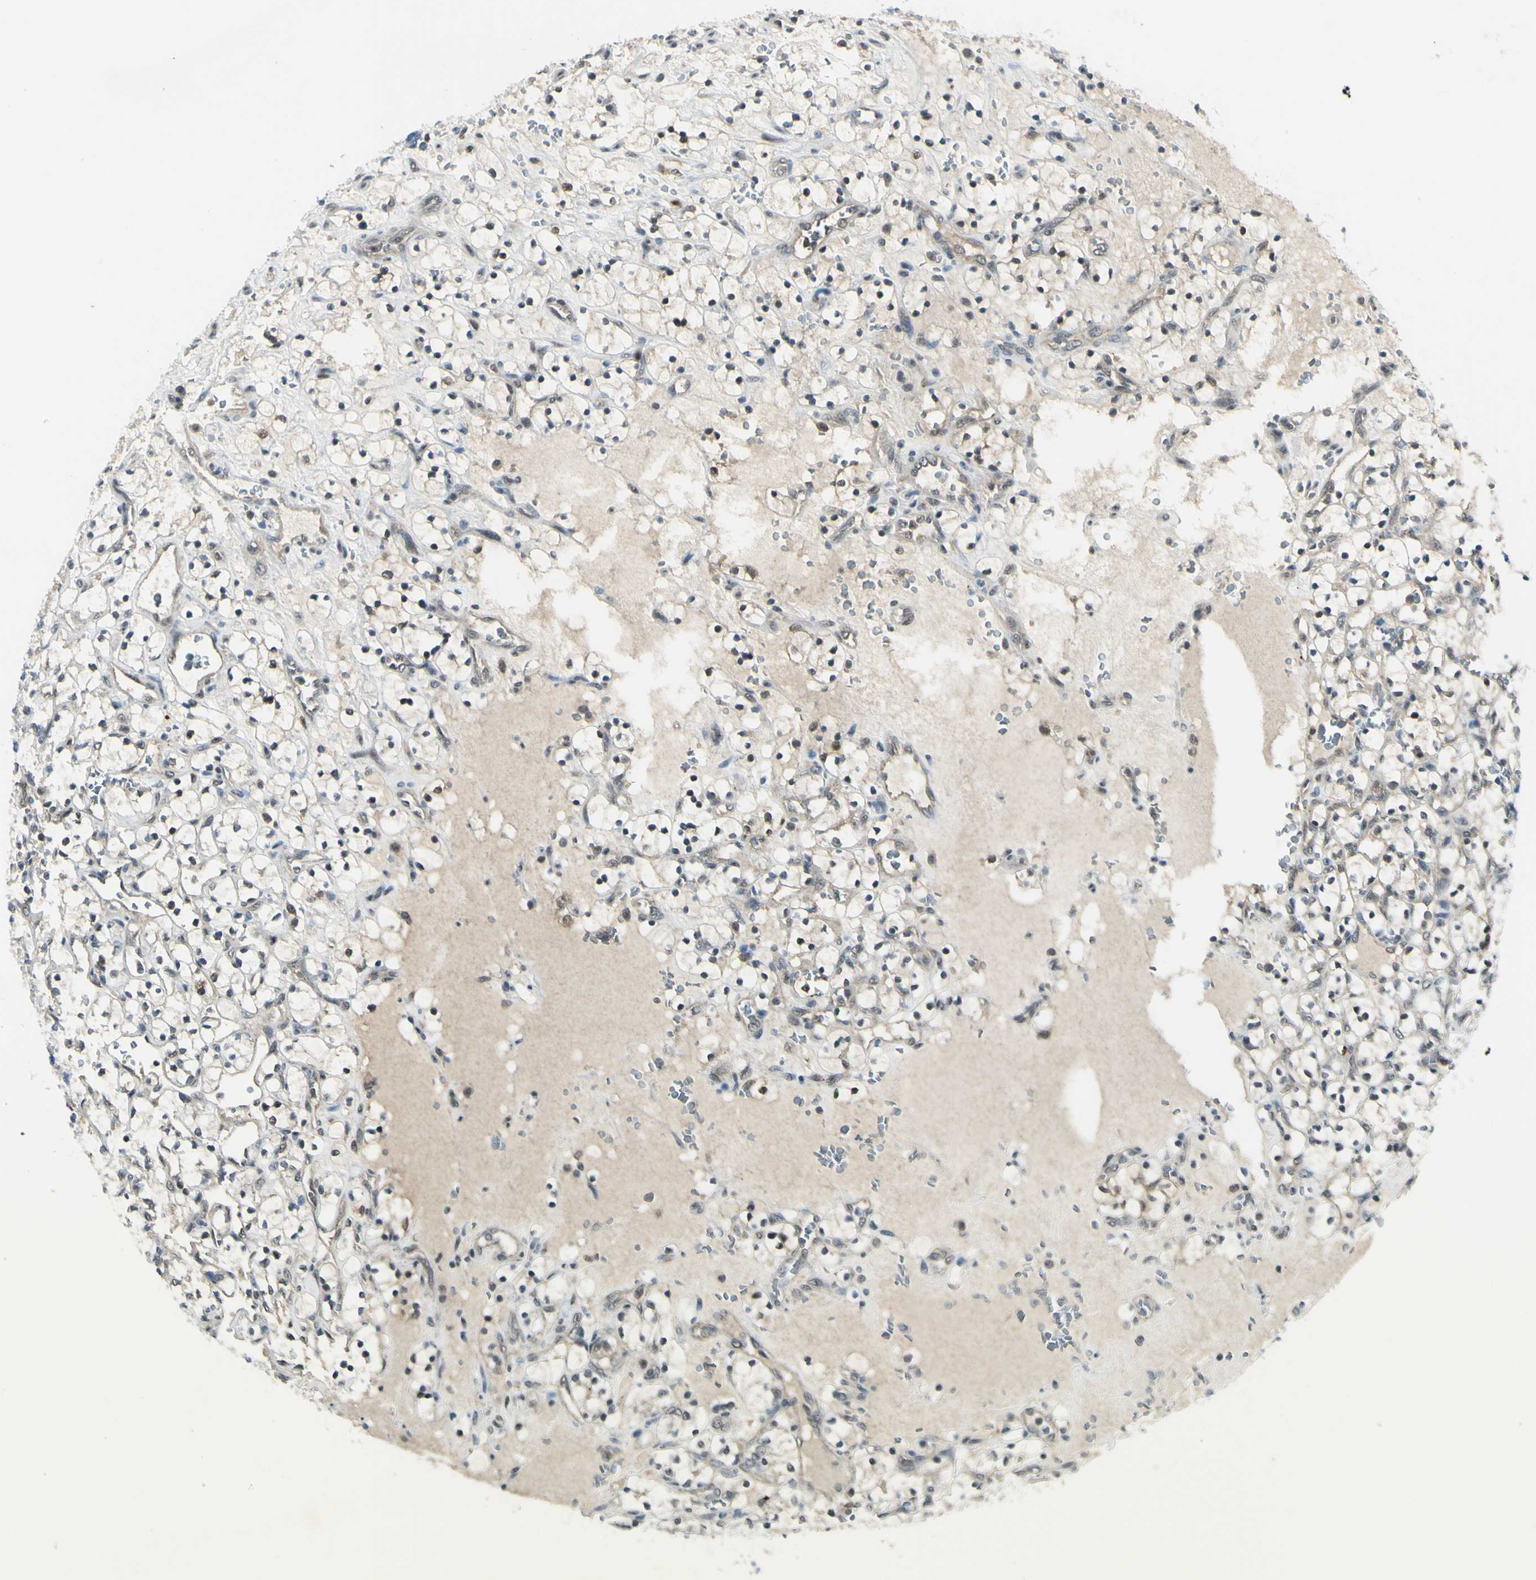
{"staining": {"intensity": "negative", "quantity": "none", "location": "none"}, "tissue": "renal cancer", "cell_type": "Tumor cells", "image_type": "cancer", "snomed": [{"axis": "morphology", "description": "Adenocarcinoma, NOS"}, {"axis": "topography", "description": "Kidney"}], "caption": "Tumor cells are negative for brown protein staining in renal cancer (adenocarcinoma).", "gene": "PSMD5", "patient": {"sex": "female", "age": 69}}